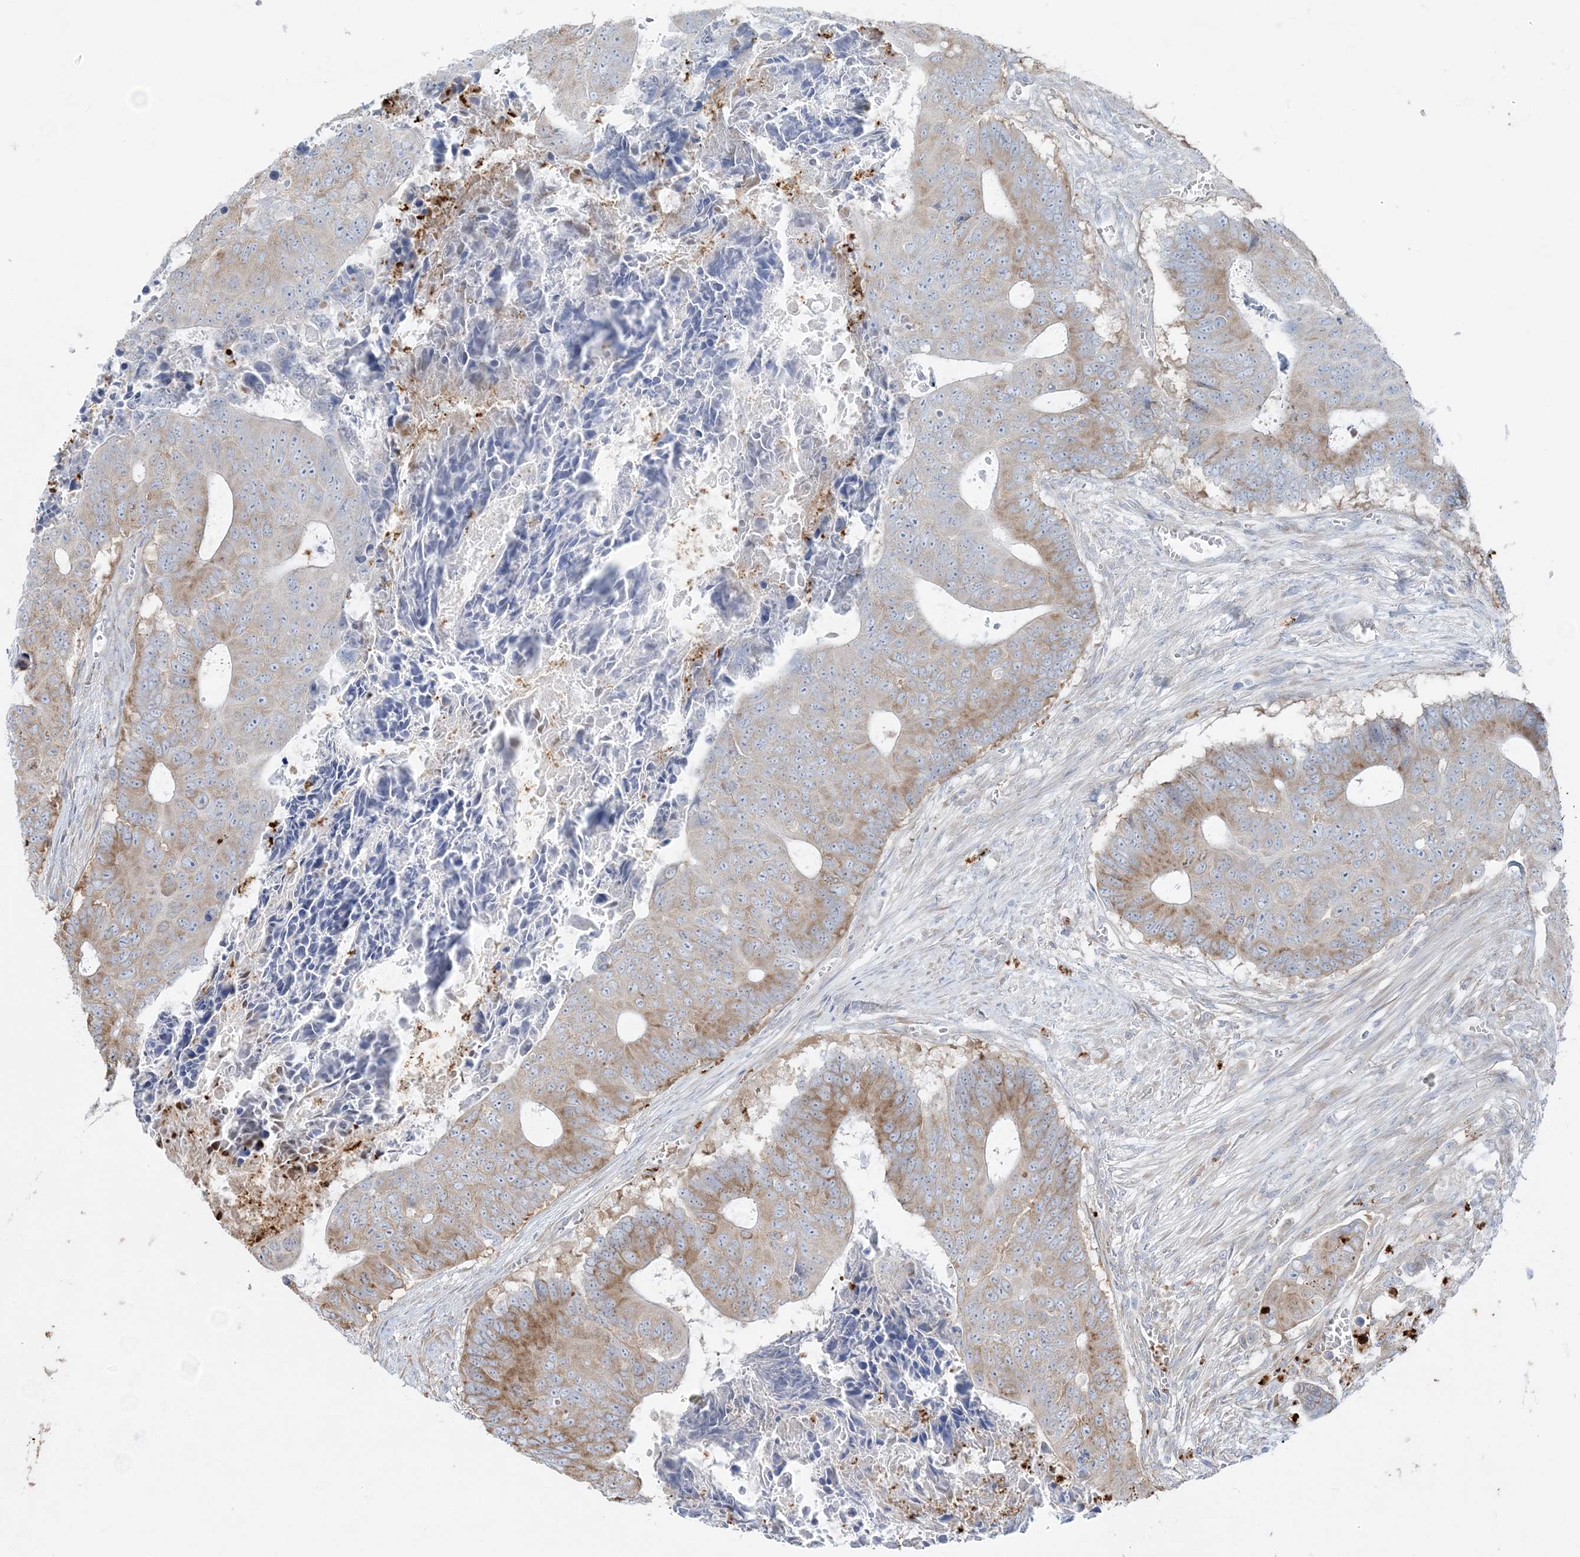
{"staining": {"intensity": "moderate", "quantity": "25%-75%", "location": "cytoplasmic/membranous"}, "tissue": "colorectal cancer", "cell_type": "Tumor cells", "image_type": "cancer", "snomed": [{"axis": "morphology", "description": "Adenocarcinoma, NOS"}, {"axis": "topography", "description": "Colon"}], "caption": "Colorectal adenocarcinoma was stained to show a protein in brown. There is medium levels of moderate cytoplasmic/membranous expression in approximately 25%-75% of tumor cells.", "gene": "CCNJ", "patient": {"sex": "male", "age": 87}}